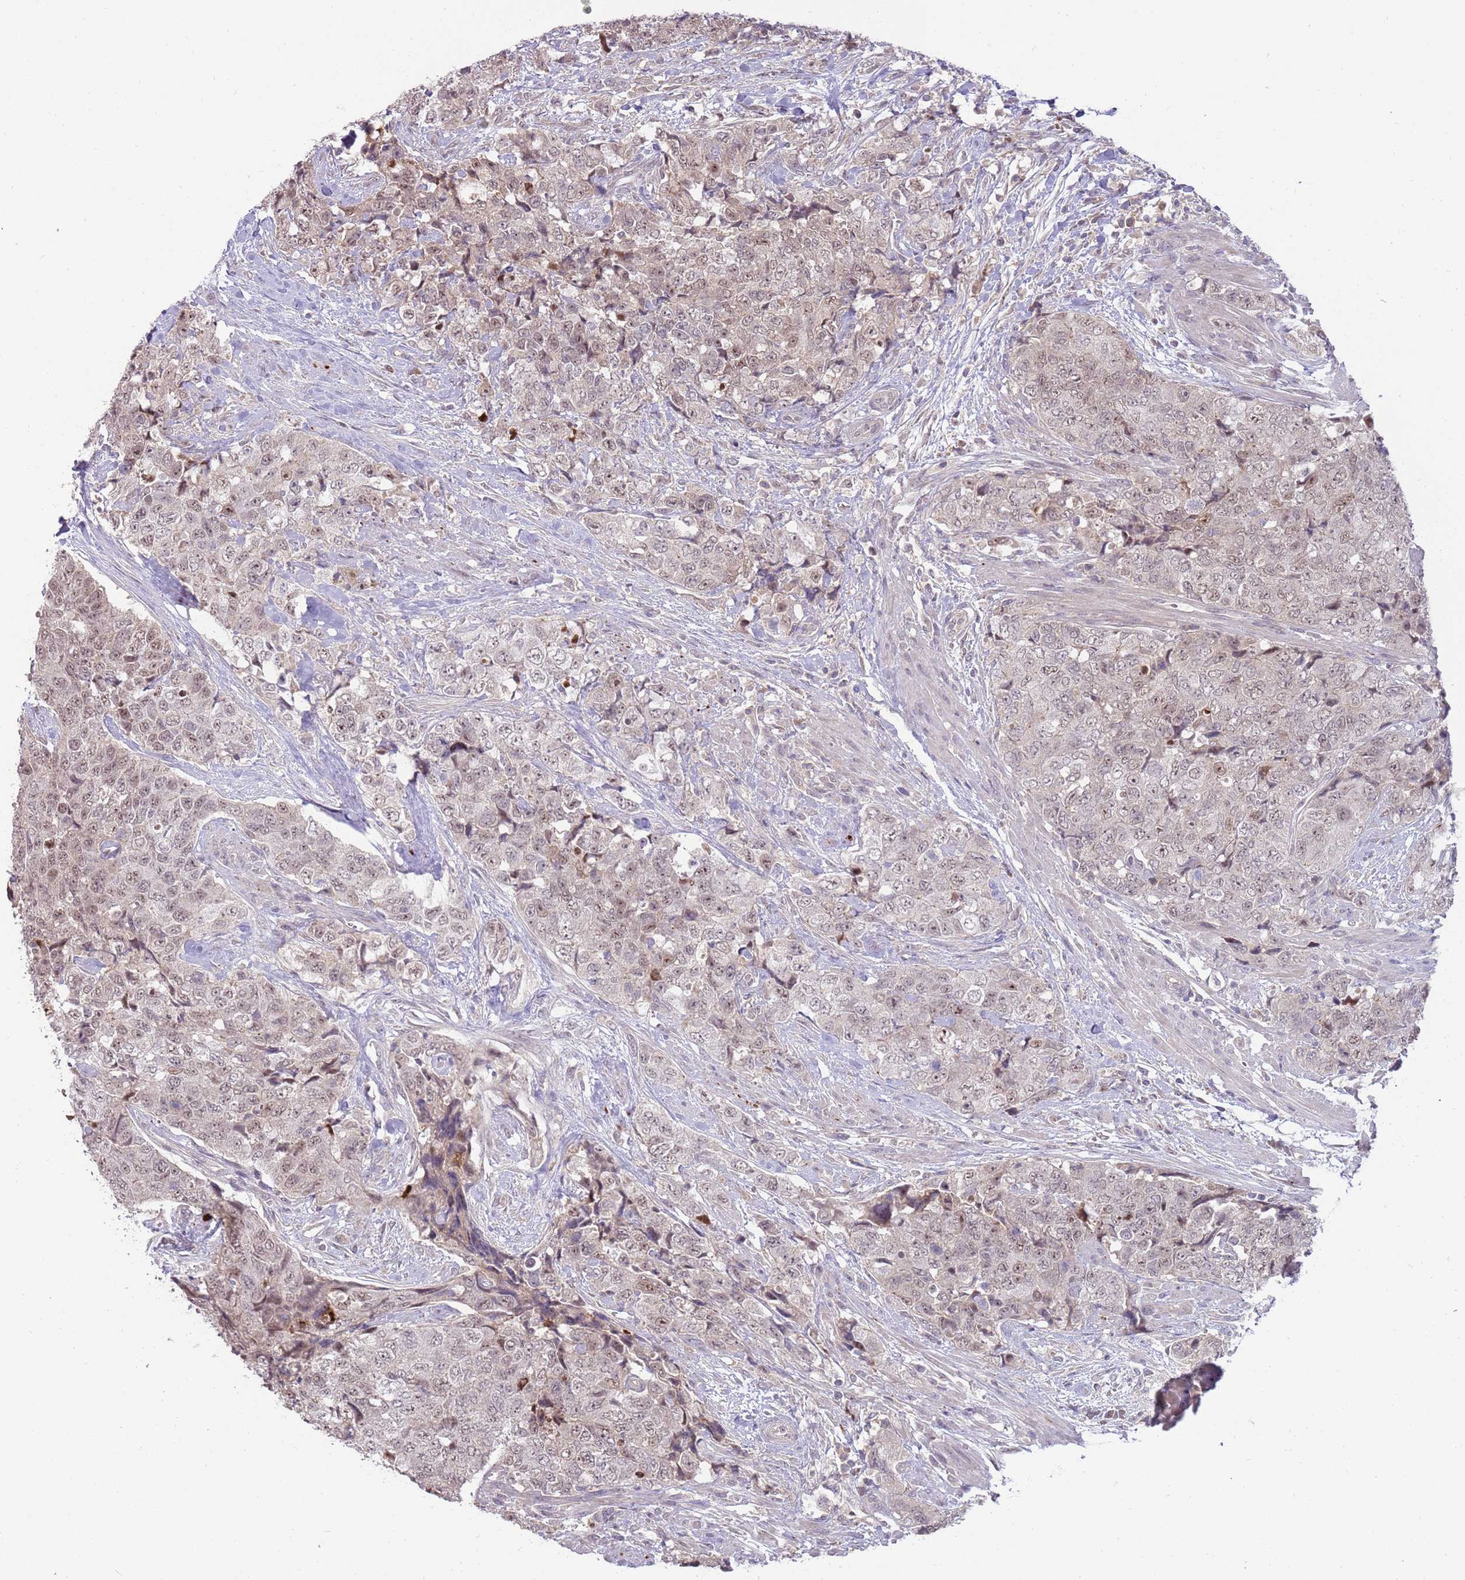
{"staining": {"intensity": "weak", "quantity": "25%-75%", "location": "nuclear"}, "tissue": "urothelial cancer", "cell_type": "Tumor cells", "image_type": "cancer", "snomed": [{"axis": "morphology", "description": "Urothelial carcinoma, High grade"}, {"axis": "topography", "description": "Urinary bladder"}], "caption": "Immunohistochemistry image of neoplastic tissue: human high-grade urothelial carcinoma stained using immunohistochemistry reveals low levels of weak protein expression localized specifically in the nuclear of tumor cells, appearing as a nuclear brown color.", "gene": "NBPF6", "patient": {"sex": "female", "age": 78}}